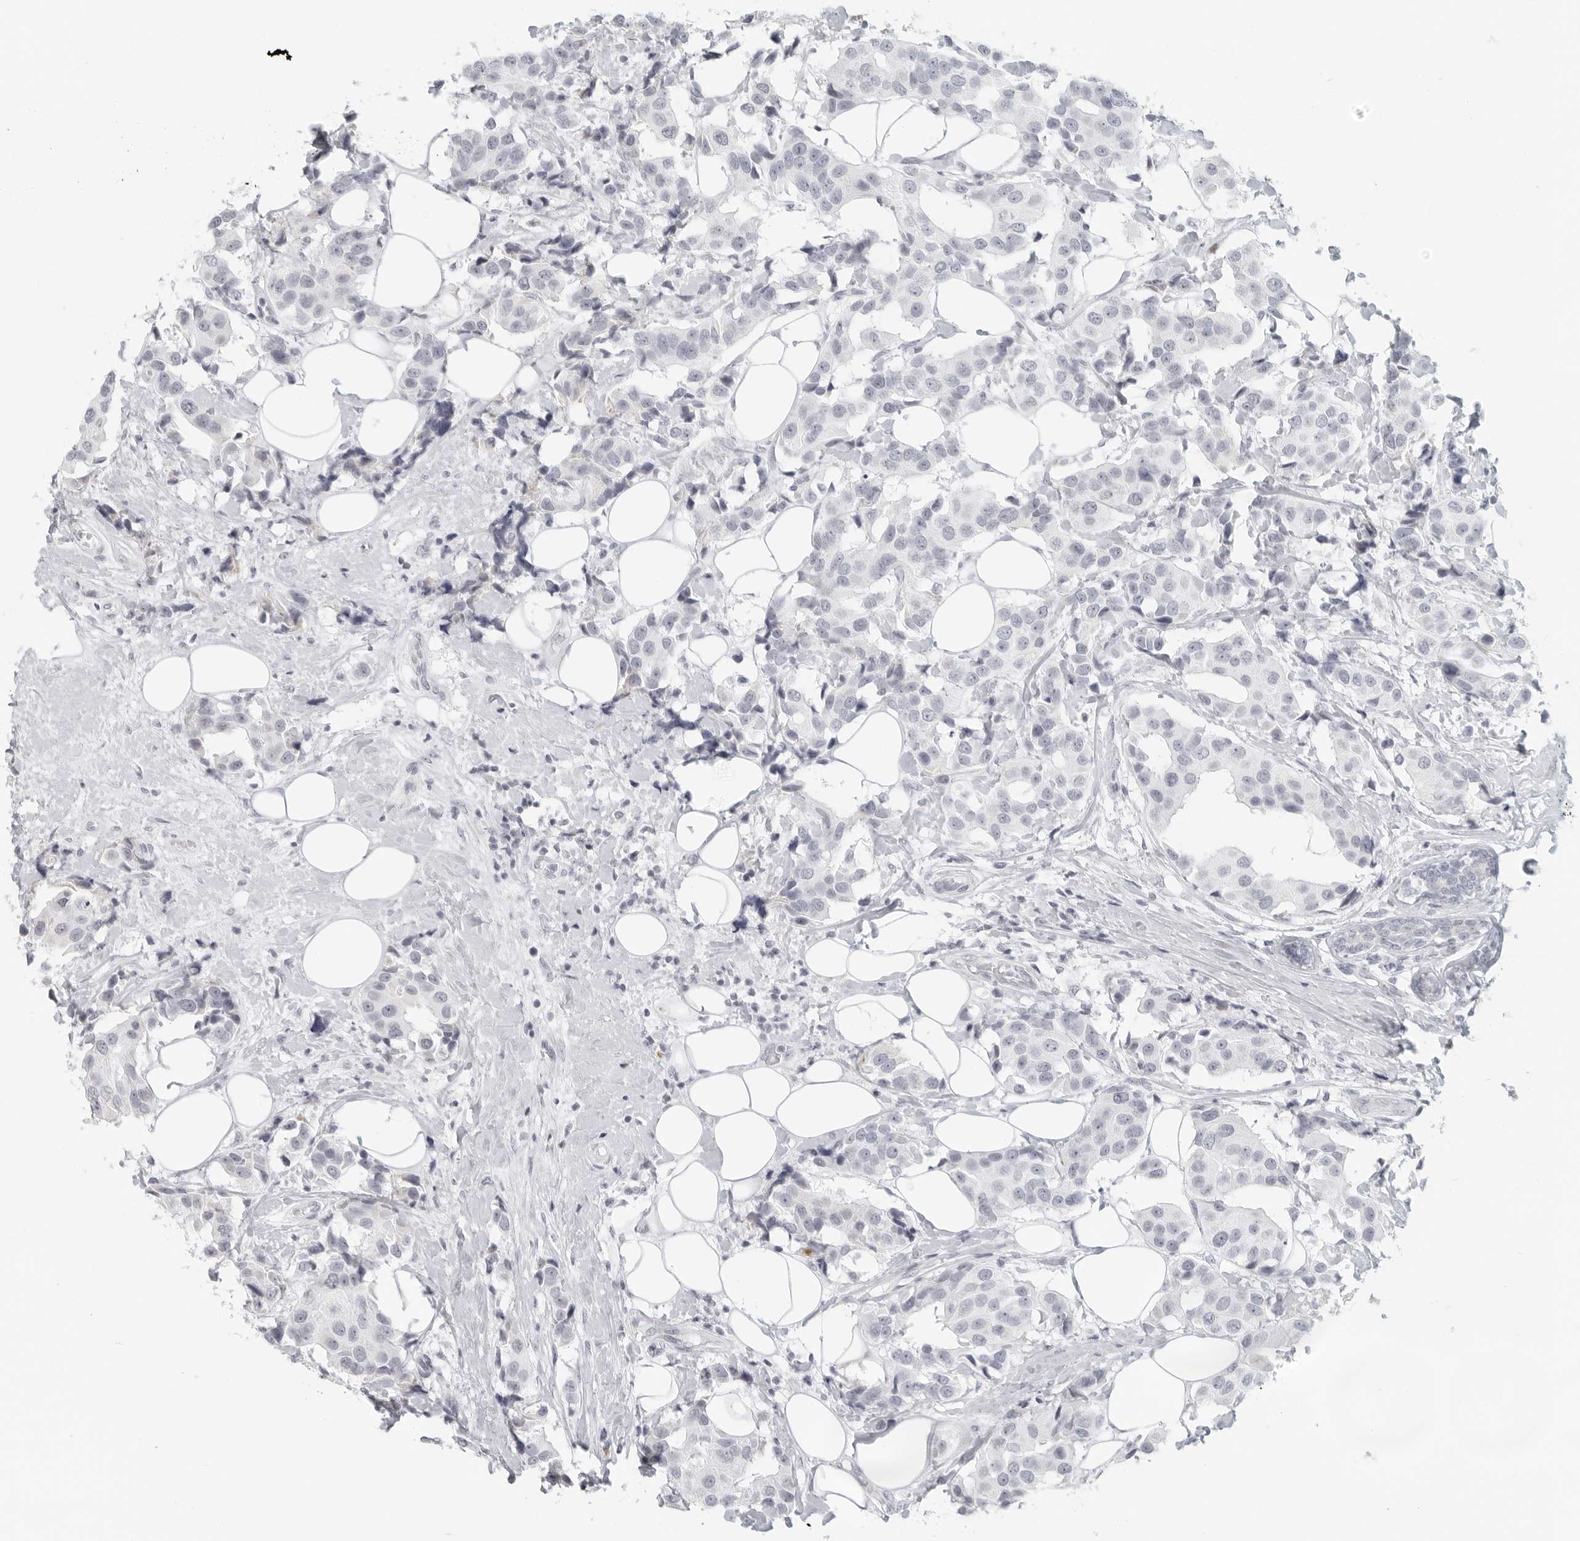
{"staining": {"intensity": "negative", "quantity": "none", "location": "none"}, "tissue": "breast cancer", "cell_type": "Tumor cells", "image_type": "cancer", "snomed": [{"axis": "morphology", "description": "Normal tissue, NOS"}, {"axis": "morphology", "description": "Duct carcinoma"}, {"axis": "topography", "description": "Breast"}], "caption": "DAB (3,3'-diaminobenzidine) immunohistochemical staining of human breast cancer (invasive ductal carcinoma) exhibits no significant positivity in tumor cells.", "gene": "RPS6KC1", "patient": {"sex": "female", "age": 39}}